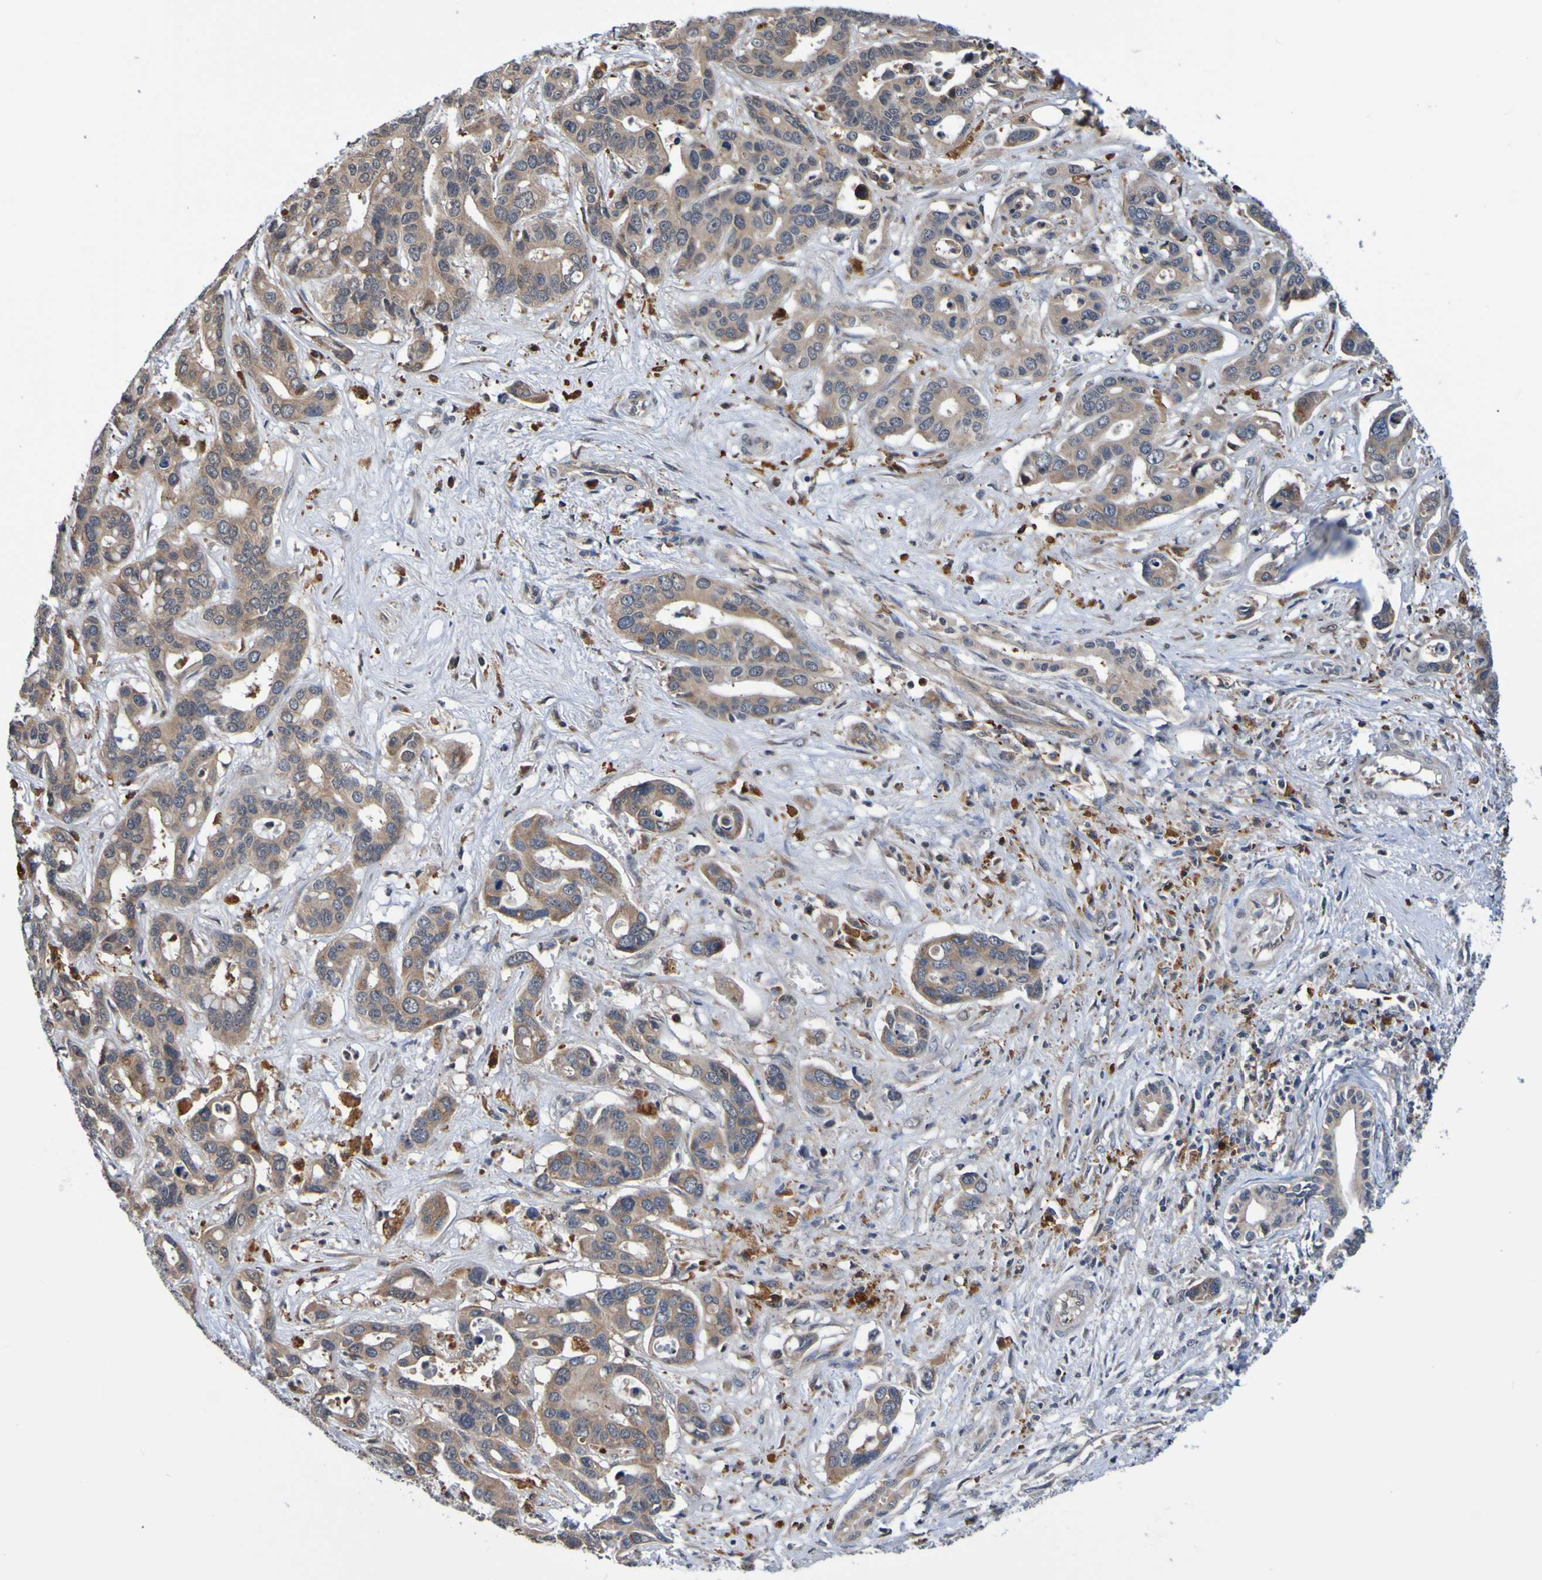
{"staining": {"intensity": "moderate", "quantity": ">75%", "location": "cytoplasmic/membranous"}, "tissue": "liver cancer", "cell_type": "Tumor cells", "image_type": "cancer", "snomed": [{"axis": "morphology", "description": "Cholangiocarcinoma"}, {"axis": "topography", "description": "Liver"}], "caption": "The photomicrograph demonstrates immunohistochemical staining of liver cancer. There is moderate cytoplasmic/membranous staining is seen in approximately >75% of tumor cells.", "gene": "AXIN1", "patient": {"sex": "female", "age": 65}}